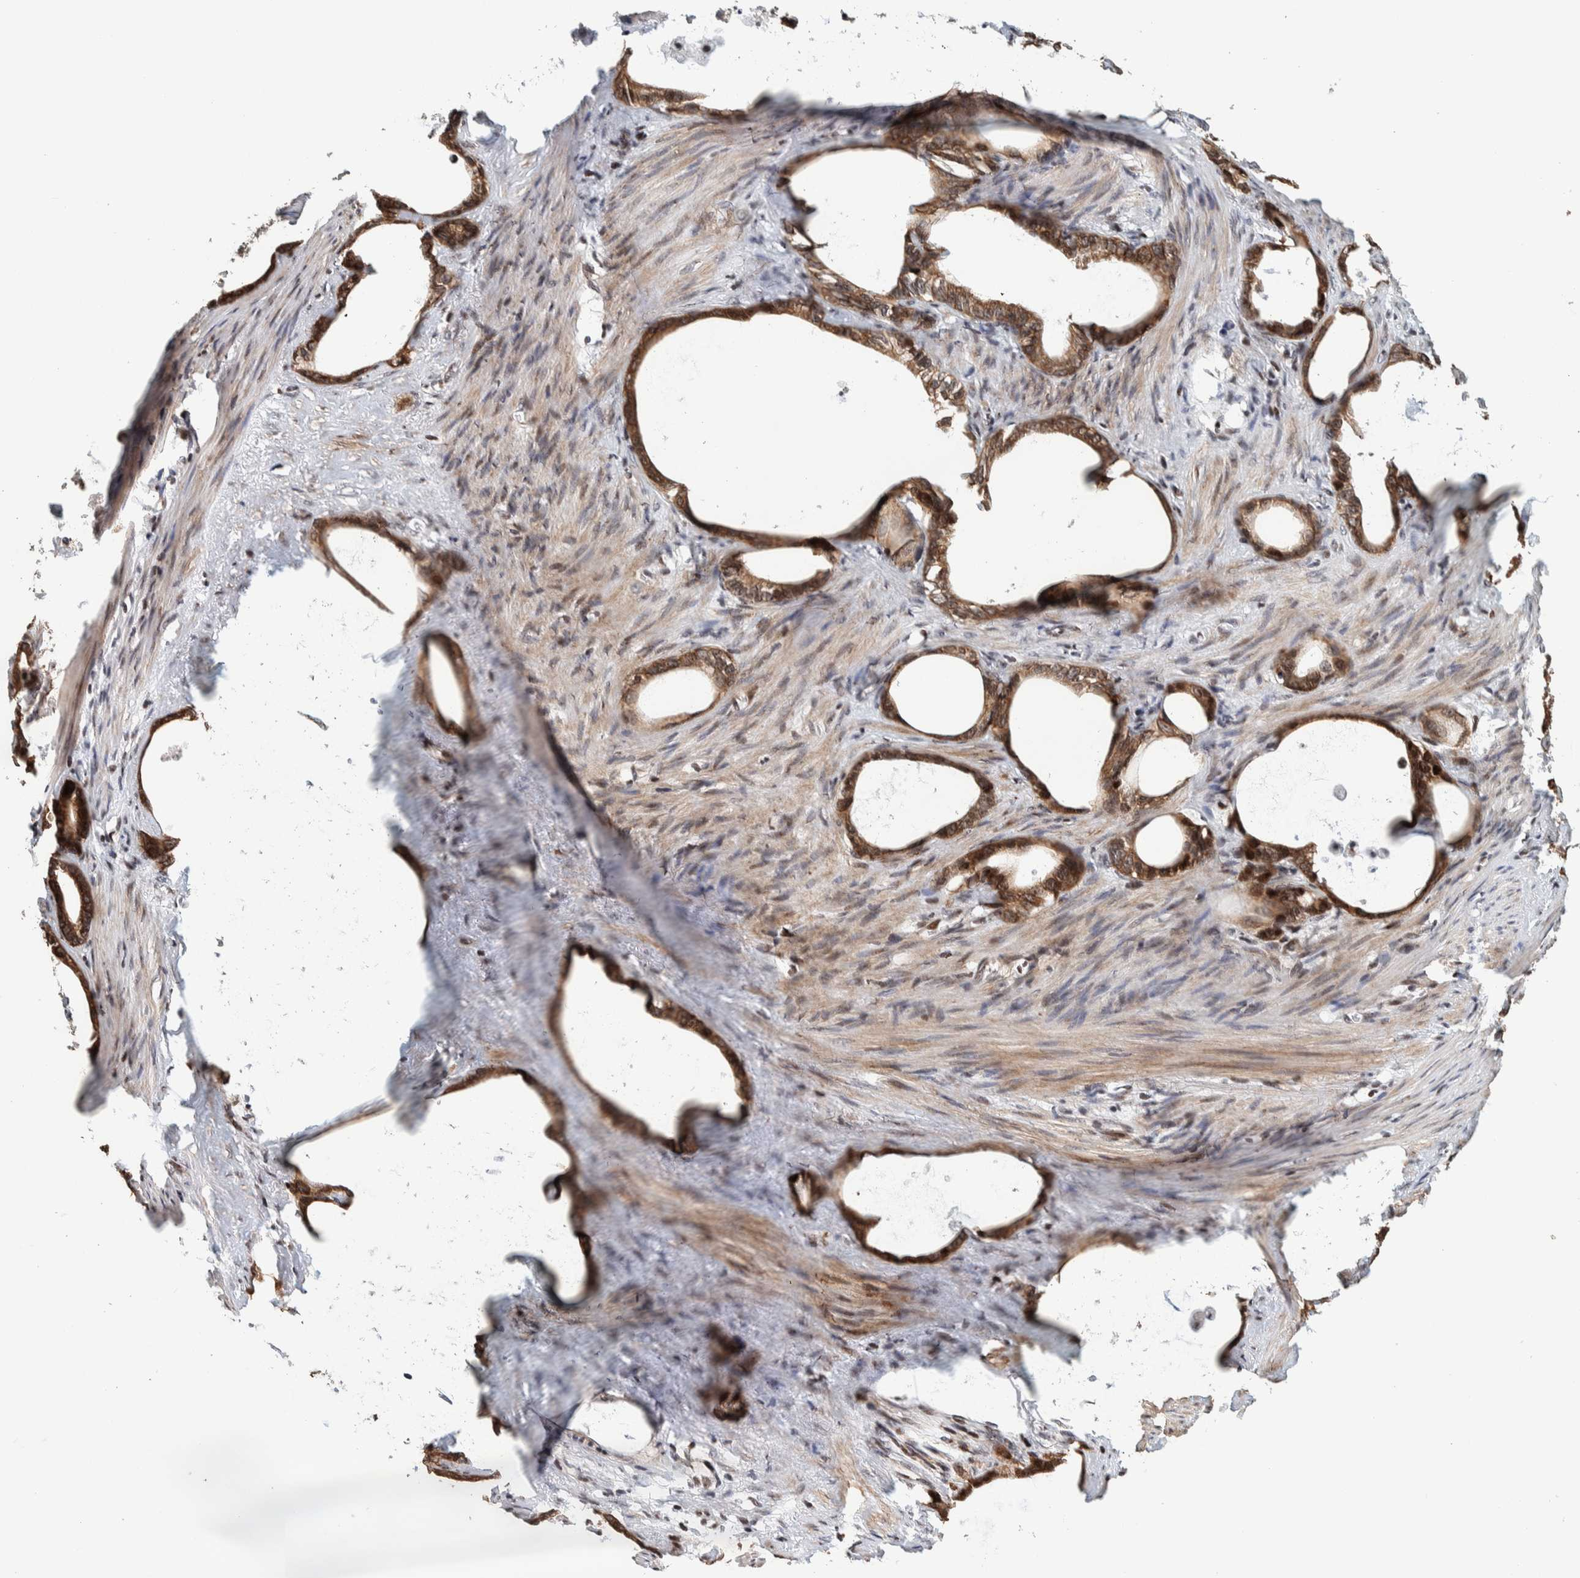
{"staining": {"intensity": "moderate", "quantity": ">75%", "location": "cytoplasmic/membranous"}, "tissue": "stomach cancer", "cell_type": "Tumor cells", "image_type": "cancer", "snomed": [{"axis": "morphology", "description": "Adenocarcinoma, NOS"}, {"axis": "topography", "description": "Stomach"}], "caption": "A high-resolution photomicrograph shows IHC staining of stomach cancer, which displays moderate cytoplasmic/membranous staining in about >75% of tumor cells. (Stains: DAB (3,3'-diaminobenzidine) in brown, nuclei in blue, Microscopy: brightfield microscopy at high magnification).", "gene": "CHD4", "patient": {"sex": "female", "age": 75}}